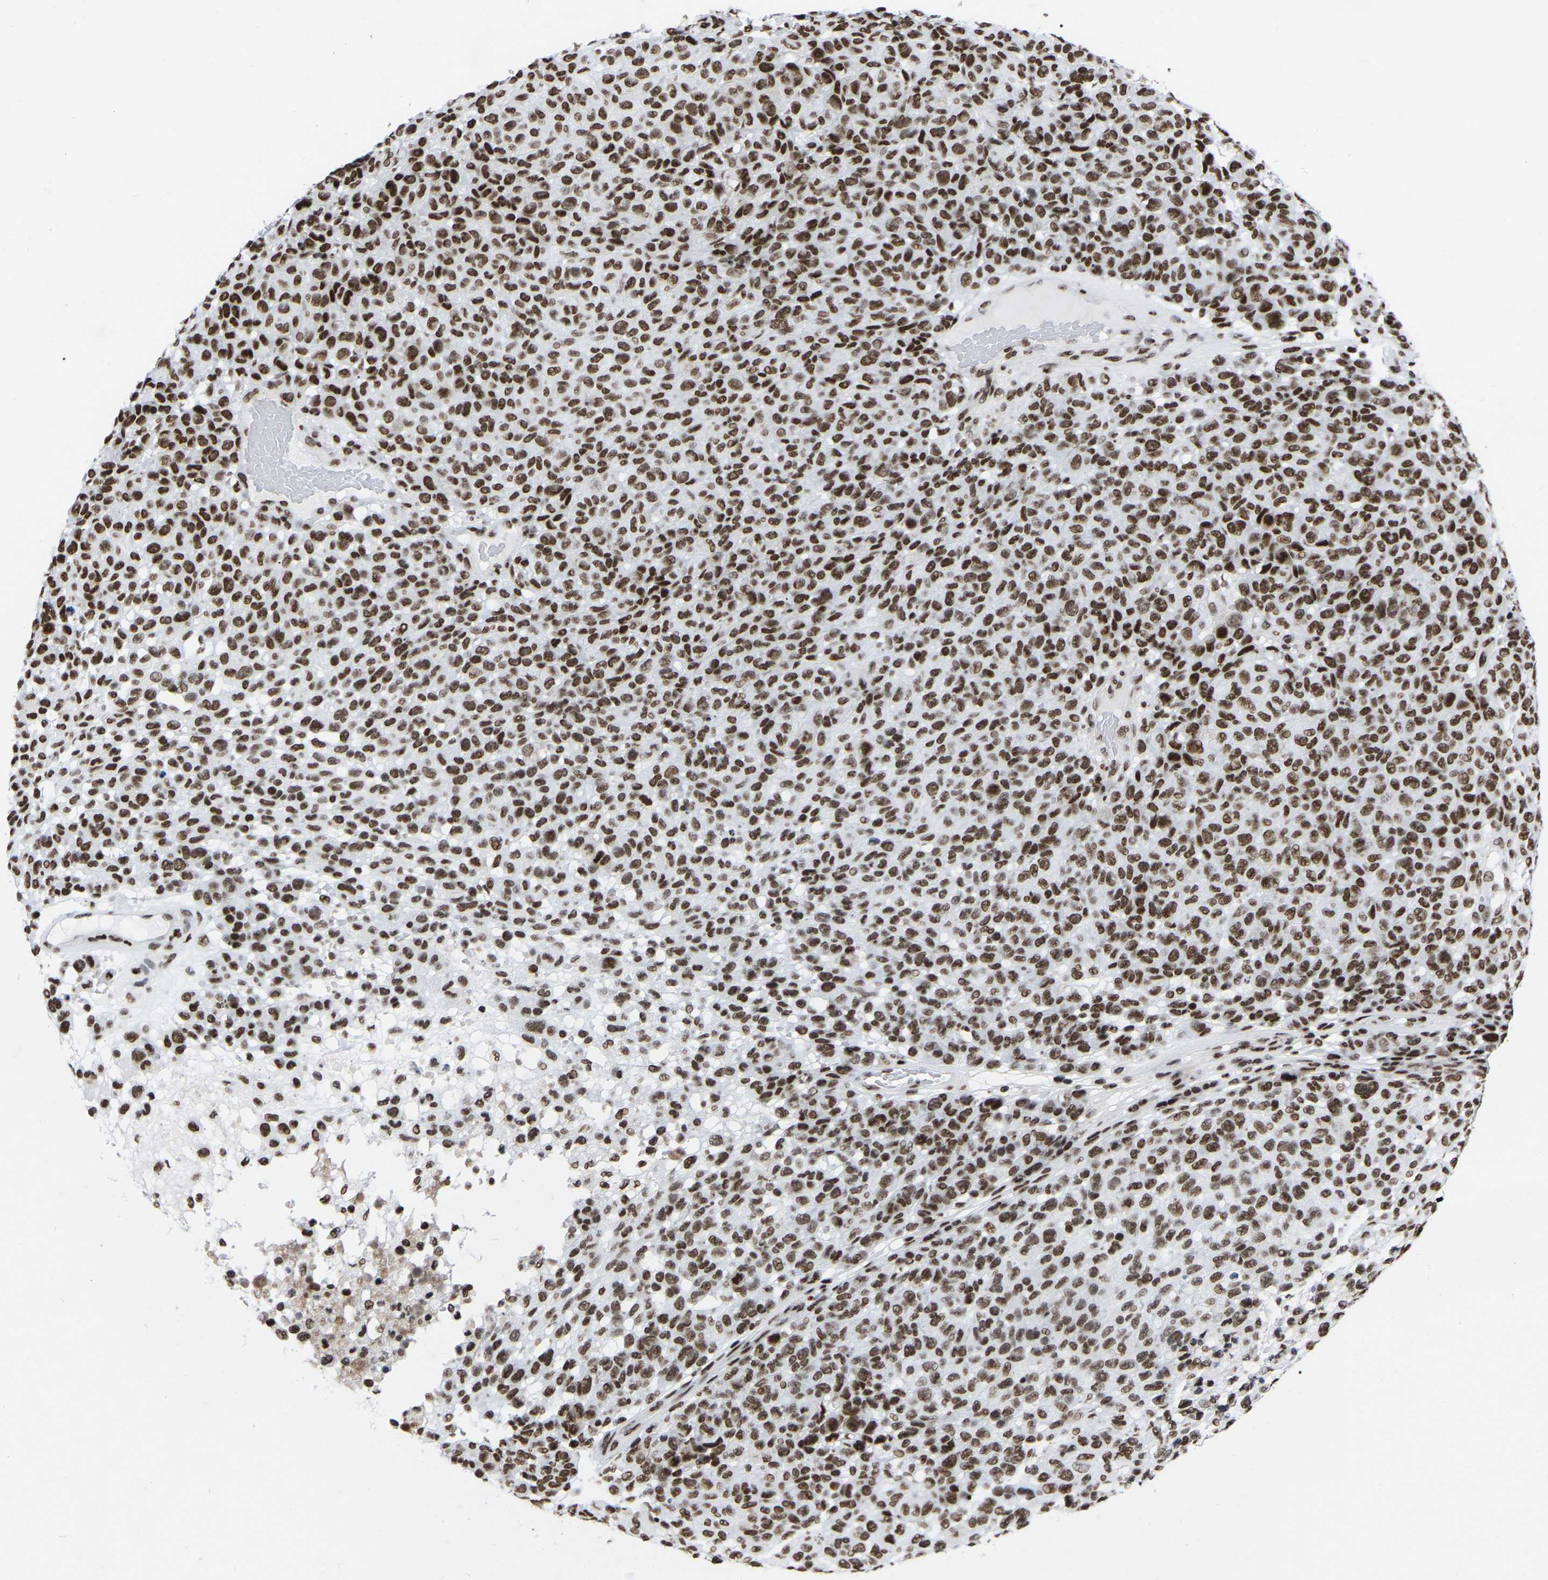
{"staining": {"intensity": "moderate", "quantity": ">75%", "location": "nuclear"}, "tissue": "melanoma", "cell_type": "Tumor cells", "image_type": "cancer", "snomed": [{"axis": "morphology", "description": "Malignant melanoma, NOS"}, {"axis": "topography", "description": "Skin"}], "caption": "This is an image of immunohistochemistry (IHC) staining of melanoma, which shows moderate staining in the nuclear of tumor cells.", "gene": "PRCC", "patient": {"sex": "male", "age": 59}}